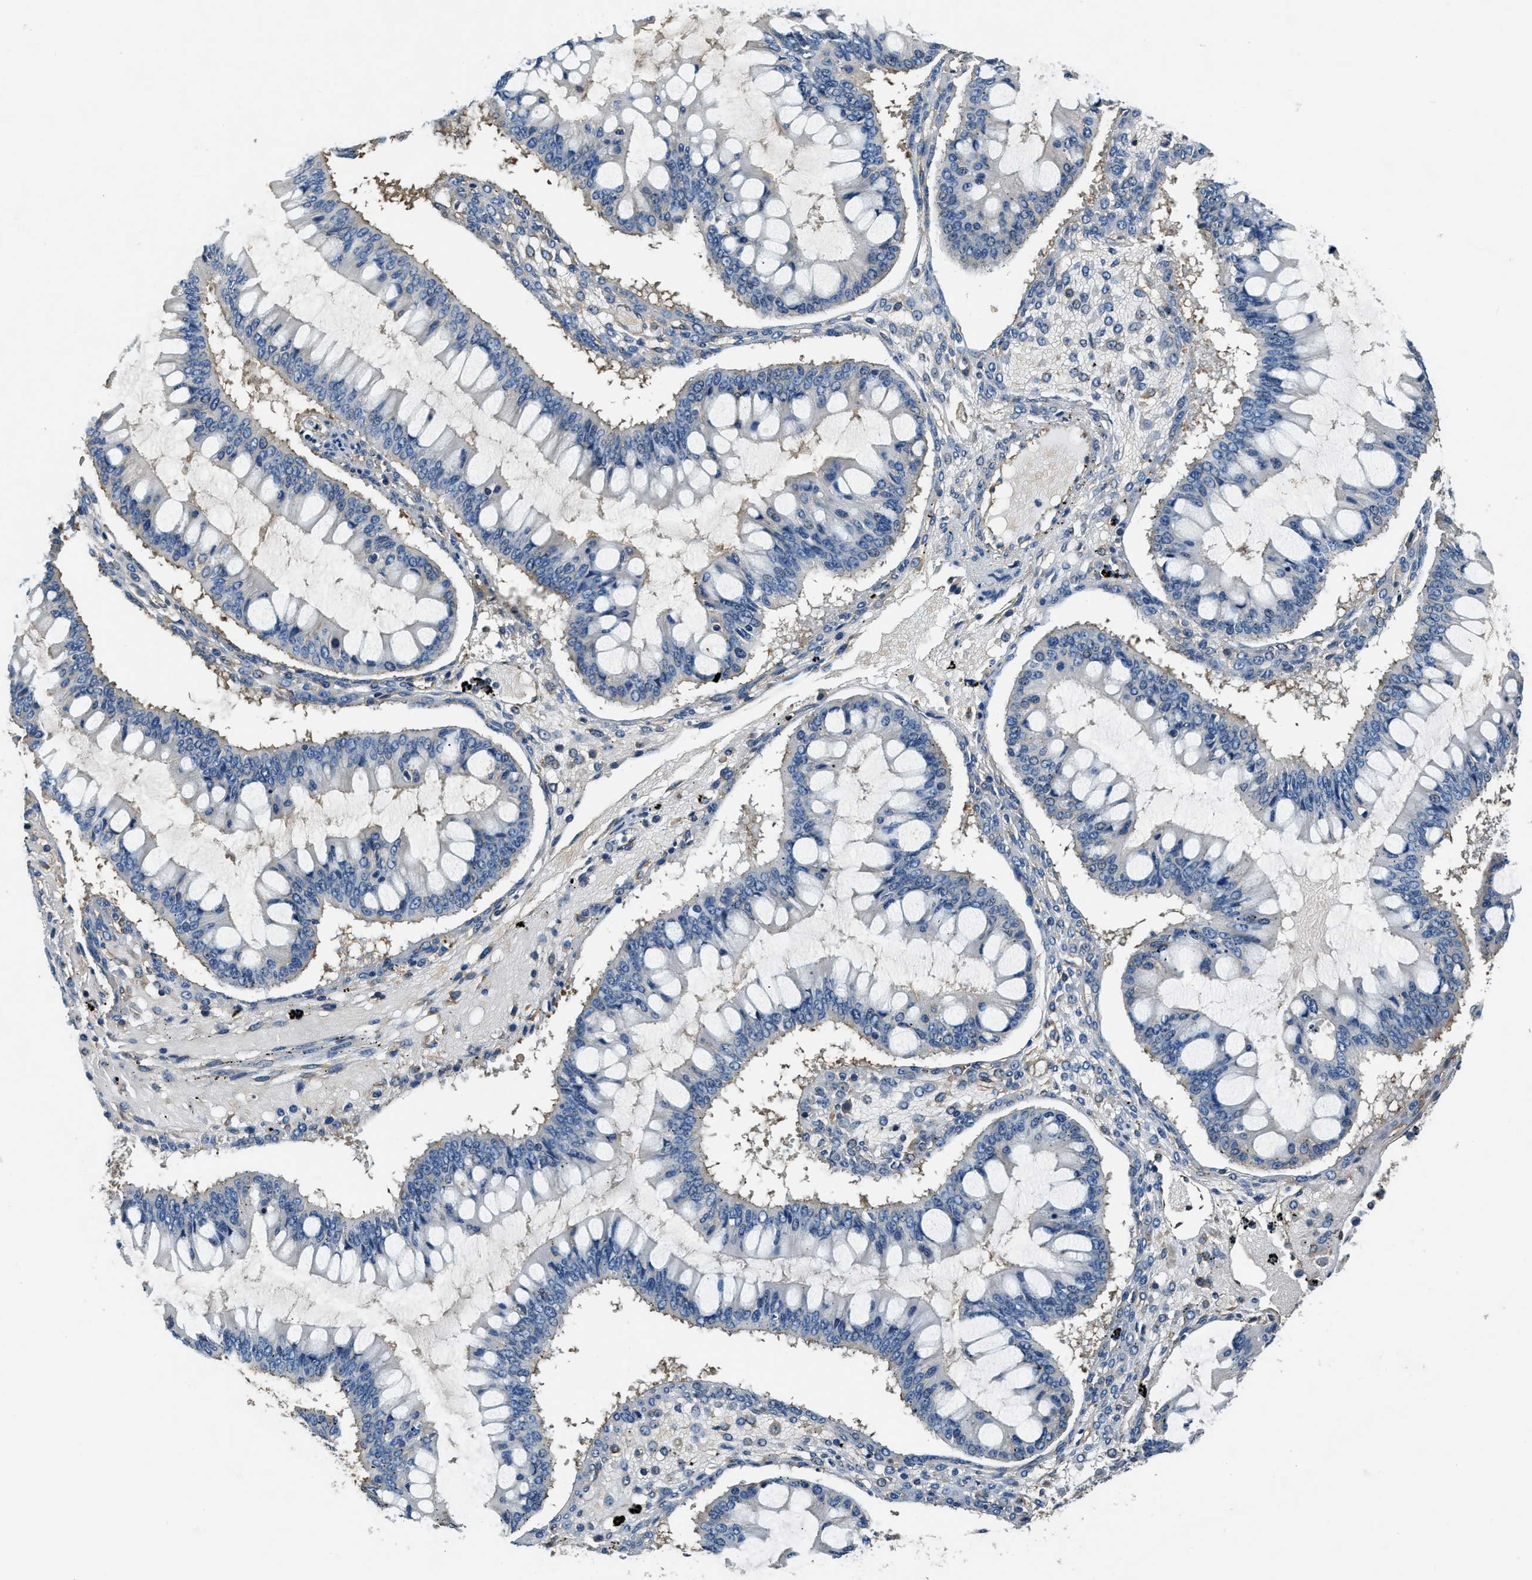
{"staining": {"intensity": "negative", "quantity": "none", "location": "none"}, "tissue": "ovarian cancer", "cell_type": "Tumor cells", "image_type": "cancer", "snomed": [{"axis": "morphology", "description": "Cystadenocarcinoma, mucinous, NOS"}, {"axis": "topography", "description": "Ovary"}], "caption": "Tumor cells show no significant protein positivity in ovarian cancer (mucinous cystadenocarcinoma).", "gene": "EEA1", "patient": {"sex": "female", "age": 73}}